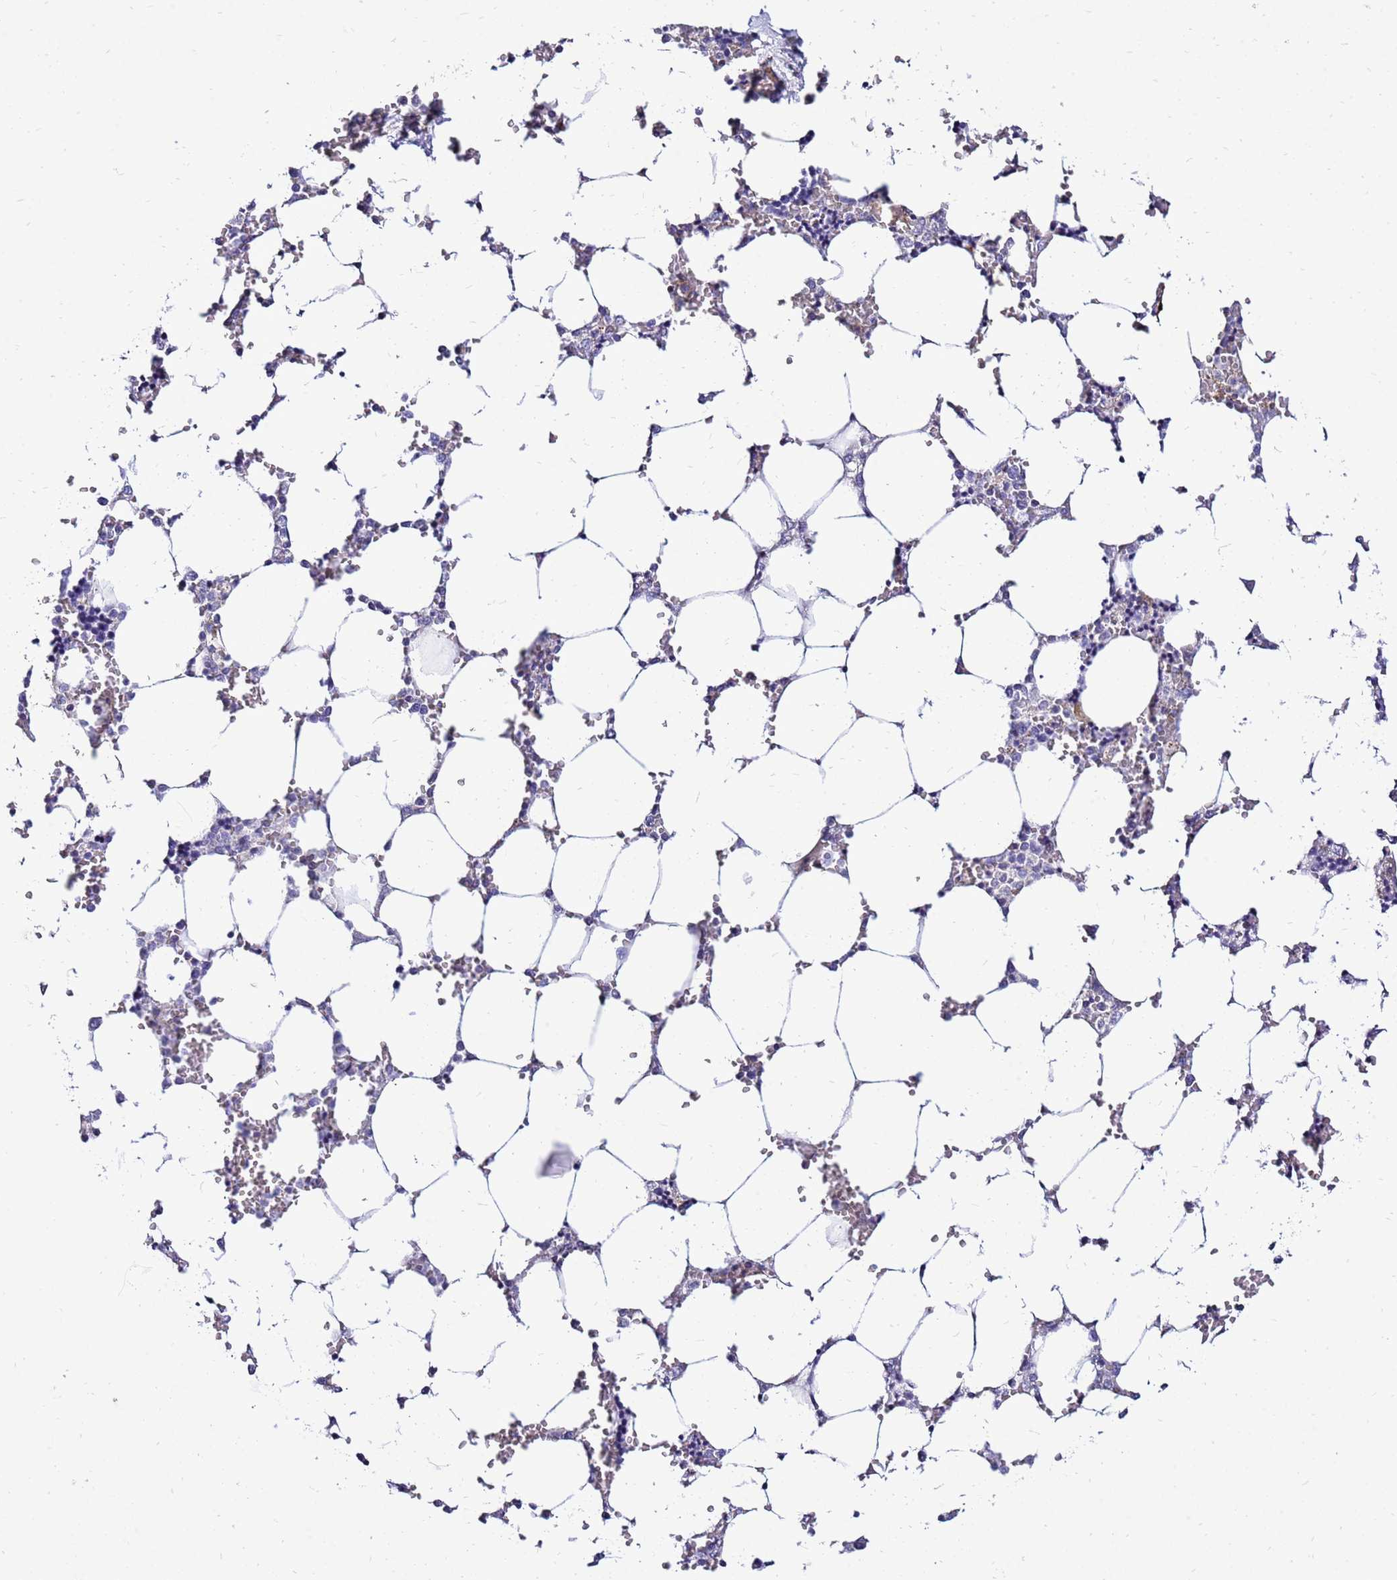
{"staining": {"intensity": "negative", "quantity": "none", "location": "none"}, "tissue": "bone marrow", "cell_type": "Hematopoietic cells", "image_type": "normal", "snomed": [{"axis": "morphology", "description": "Normal tissue, NOS"}, {"axis": "topography", "description": "Bone marrow"}], "caption": "IHC of normal human bone marrow displays no positivity in hematopoietic cells. (Stains: DAB (3,3'-diaminobenzidine) IHC with hematoxylin counter stain, Microscopy: brightfield microscopy at high magnification).", "gene": "IGF1R", "patient": {"sex": "male", "age": 64}}